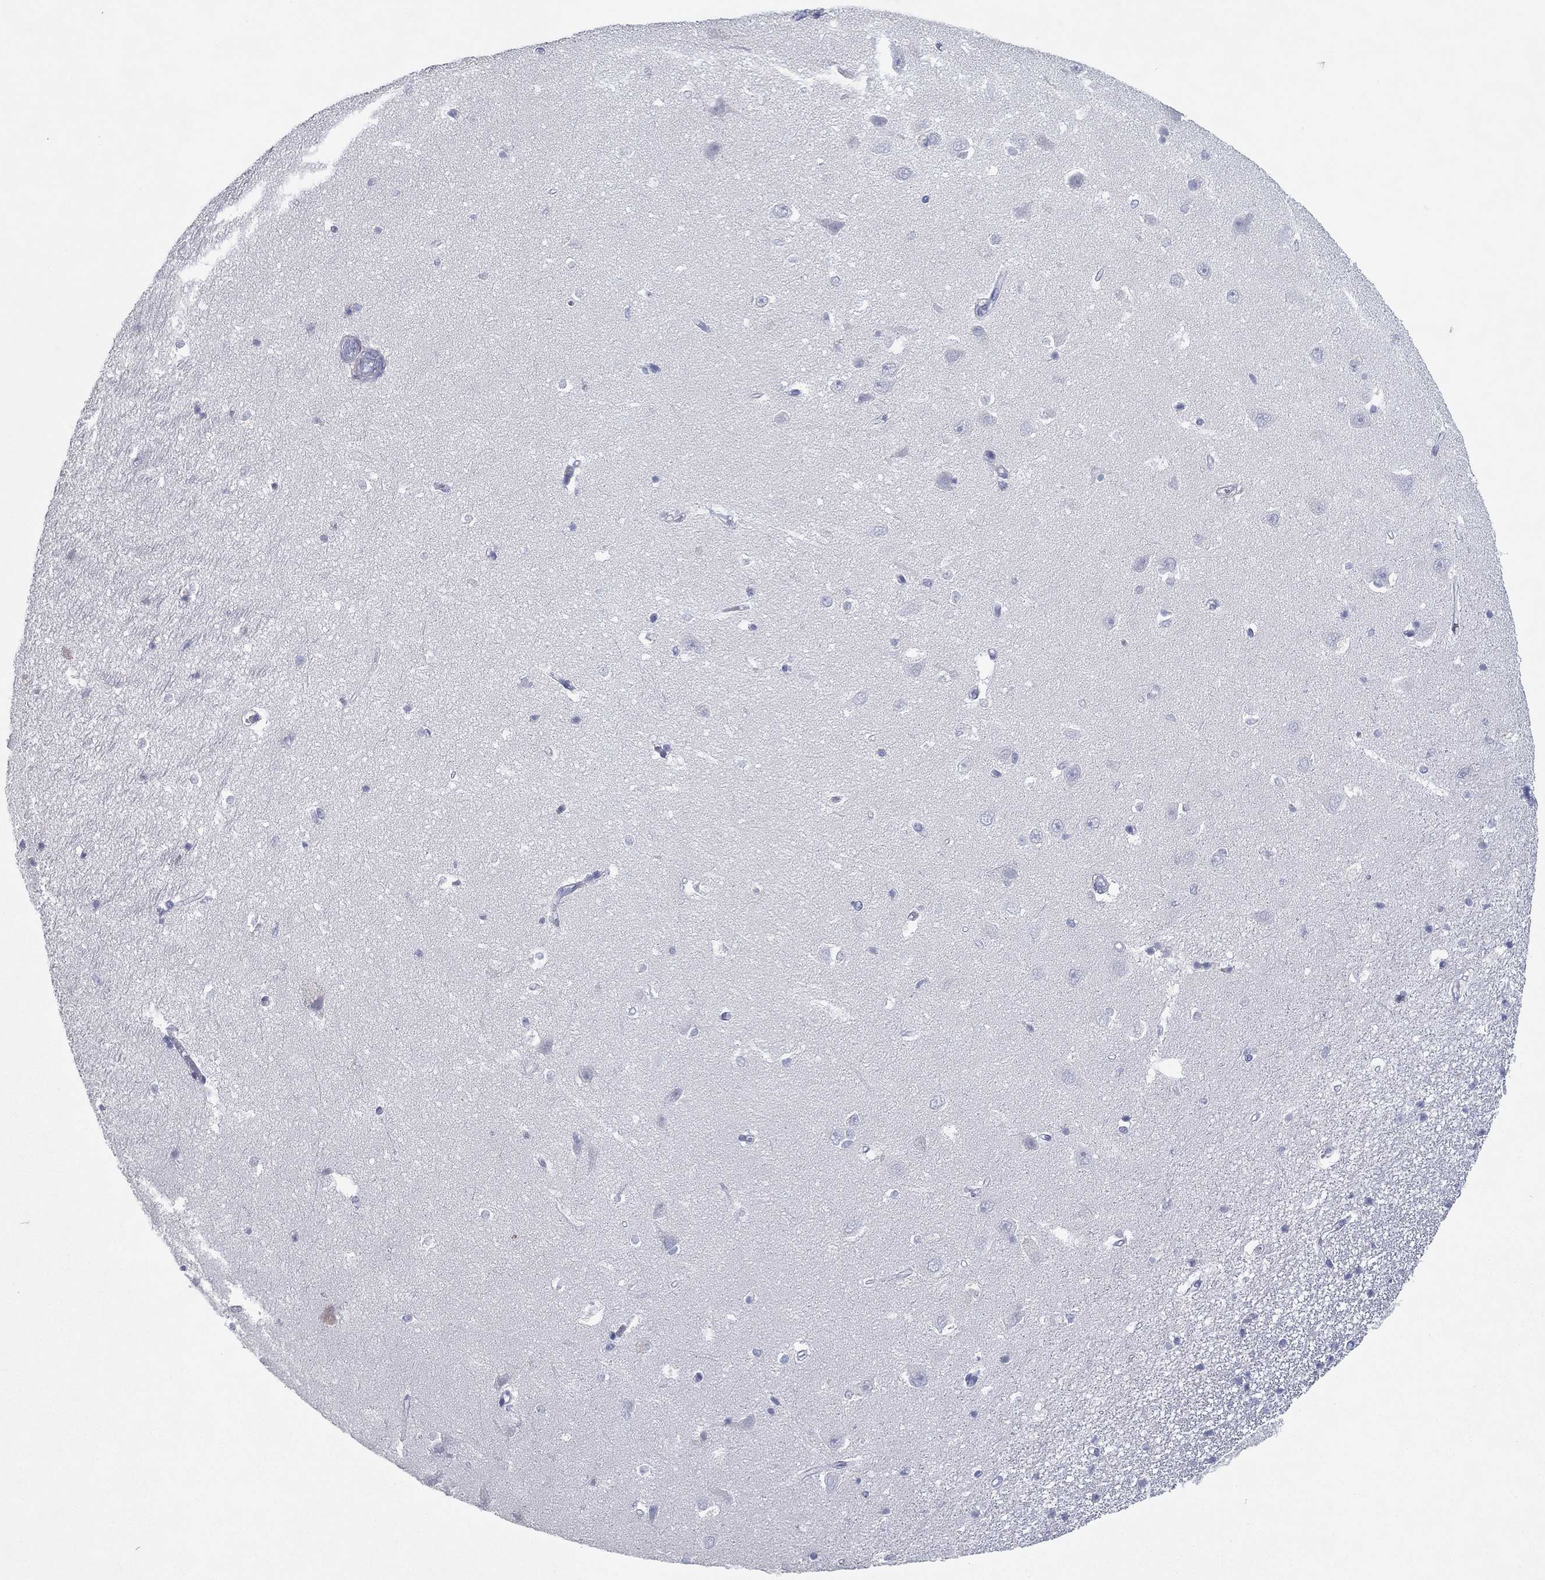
{"staining": {"intensity": "negative", "quantity": "none", "location": "none"}, "tissue": "hippocampus", "cell_type": "Glial cells", "image_type": "normal", "snomed": [{"axis": "morphology", "description": "Normal tissue, NOS"}, {"axis": "topography", "description": "Hippocampus"}], "caption": "IHC histopathology image of benign hippocampus stained for a protein (brown), which displays no expression in glial cells. (Immunohistochemistry, brightfield microscopy, high magnification).", "gene": "CPT1B", "patient": {"sex": "female", "age": 64}}